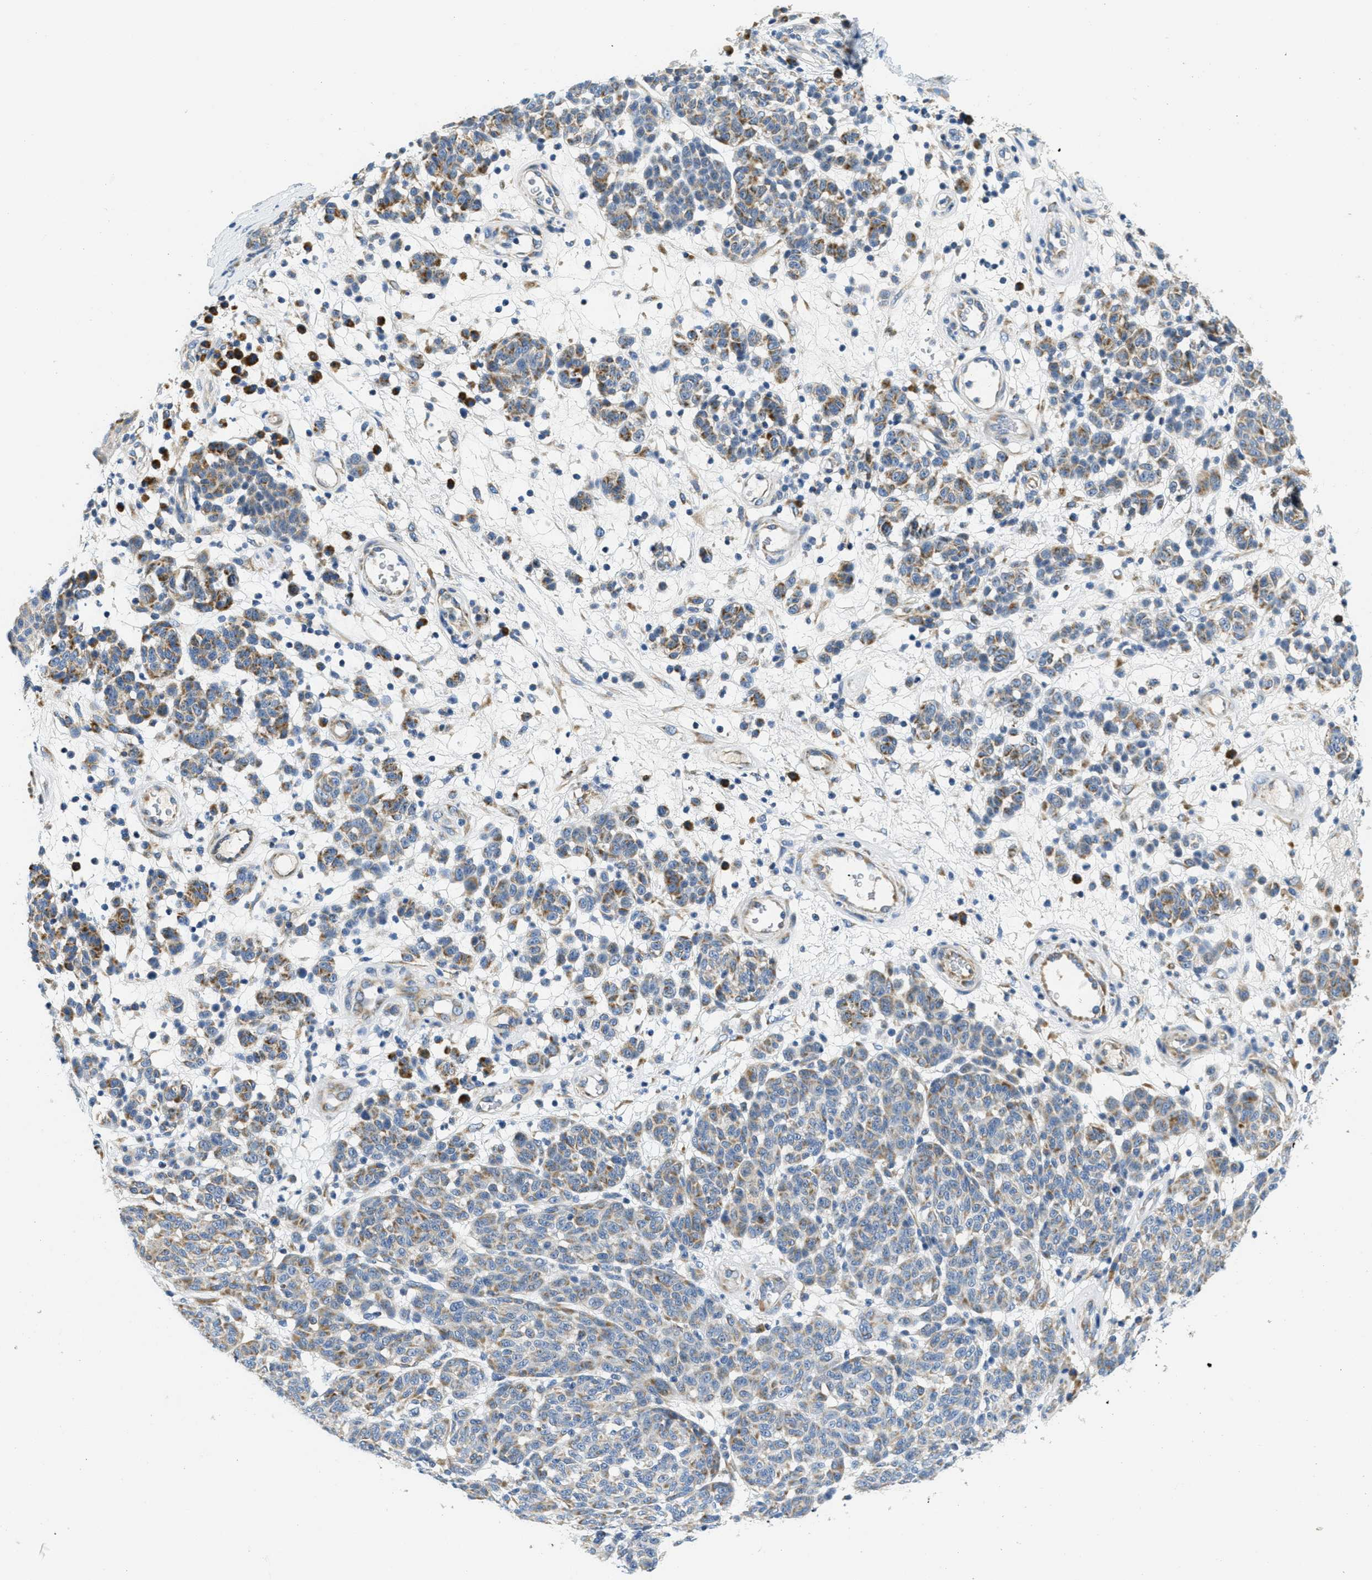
{"staining": {"intensity": "moderate", "quantity": "25%-75%", "location": "cytoplasmic/membranous"}, "tissue": "melanoma", "cell_type": "Tumor cells", "image_type": "cancer", "snomed": [{"axis": "morphology", "description": "Malignant melanoma, NOS"}, {"axis": "topography", "description": "Skin"}], "caption": "About 25%-75% of tumor cells in human malignant melanoma show moderate cytoplasmic/membranous protein staining as visualized by brown immunohistochemical staining.", "gene": "CA4", "patient": {"sex": "male", "age": 59}}